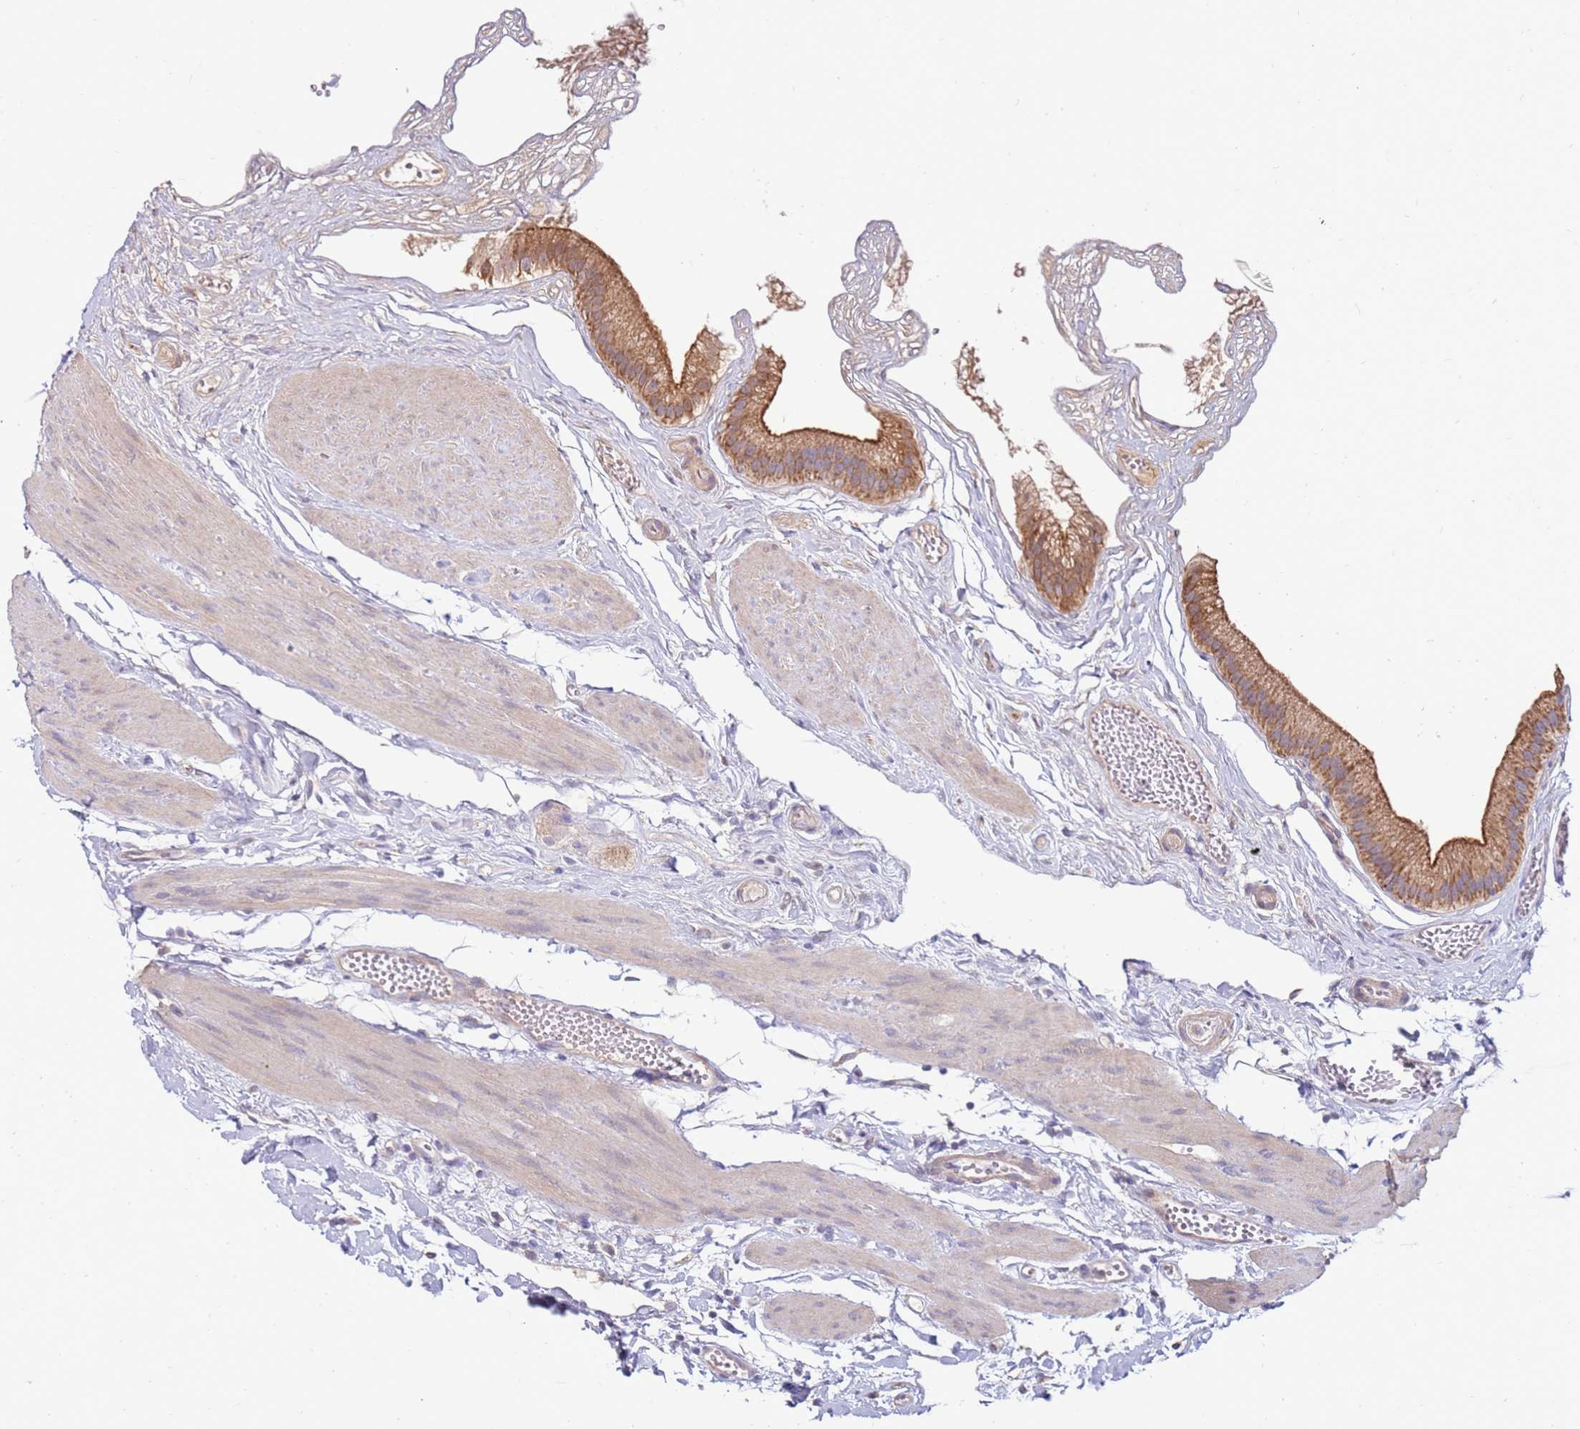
{"staining": {"intensity": "strong", "quantity": "25%-75%", "location": "cytoplasmic/membranous"}, "tissue": "gallbladder", "cell_type": "Glandular cells", "image_type": "normal", "snomed": [{"axis": "morphology", "description": "Normal tissue, NOS"}, {"axis": "topography", "description": "Gallbladder"}], "caption": "This is a histology image of immunohistochemistry (IHC) staining of normal gallbladder, which shows strong expression in the cytoplasmic/membranous of glandular cells.", "gene": "SLC44A4", "patient": {"sex": "female", "age": 54}}